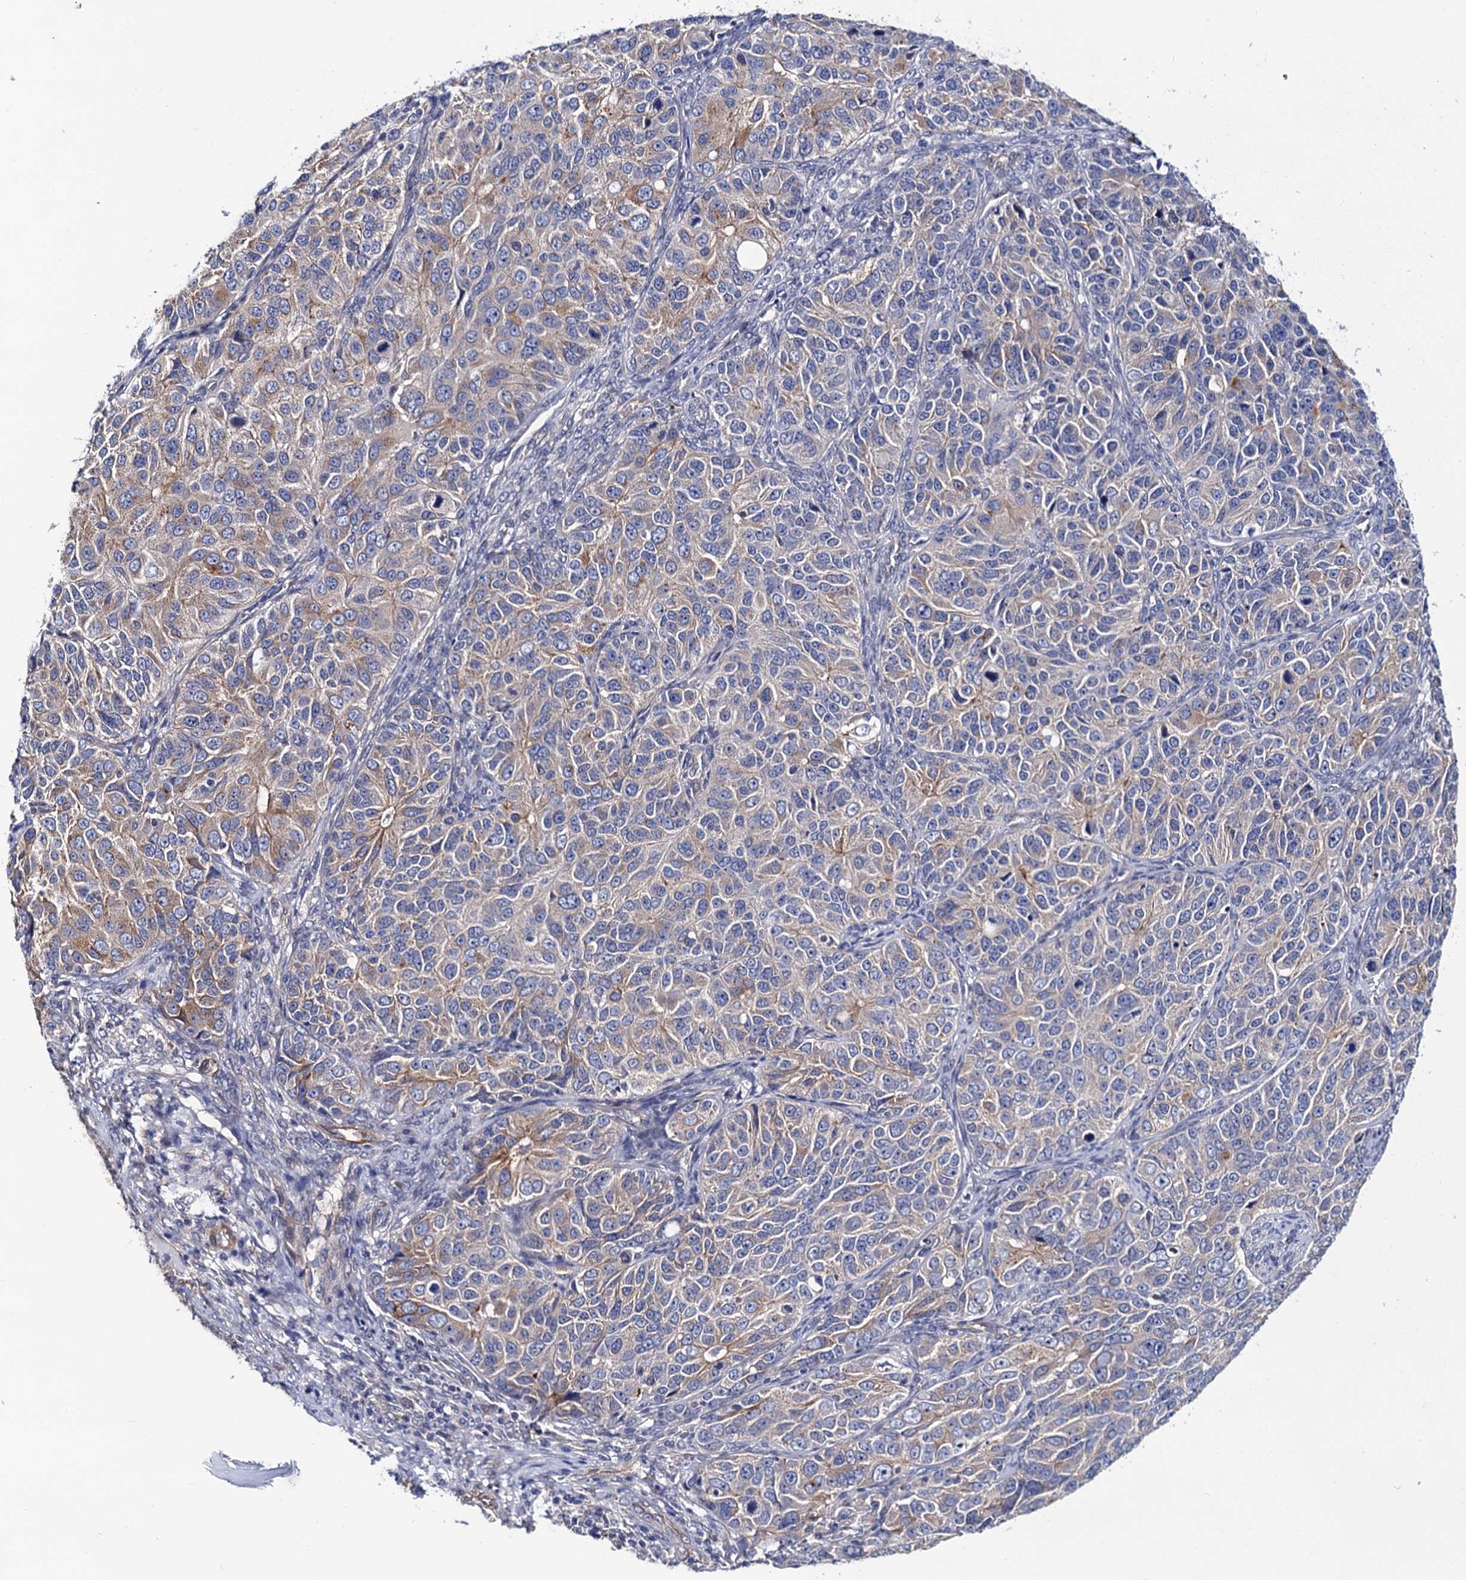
{"staining": {"intensity": "weak", "quantity": "<25%", "location": "cytoplasmic/membranous"}, "tissue": "ovarian cancer", "cell_type": "Tumor cells", "image_type": "cancer", "snomed": [{"axis": "morphology", "description": "Carcinoma, endometroid"}, {"axis": "topography", "description": "Ovary"}], "caption": "The IHC histopathology image has no significant positivity in tumor cells of endometroid carcinoma (ovarian) tissue.", "gene": "ZDHHC18", "patient": {"sex": "female", "age": 51}}